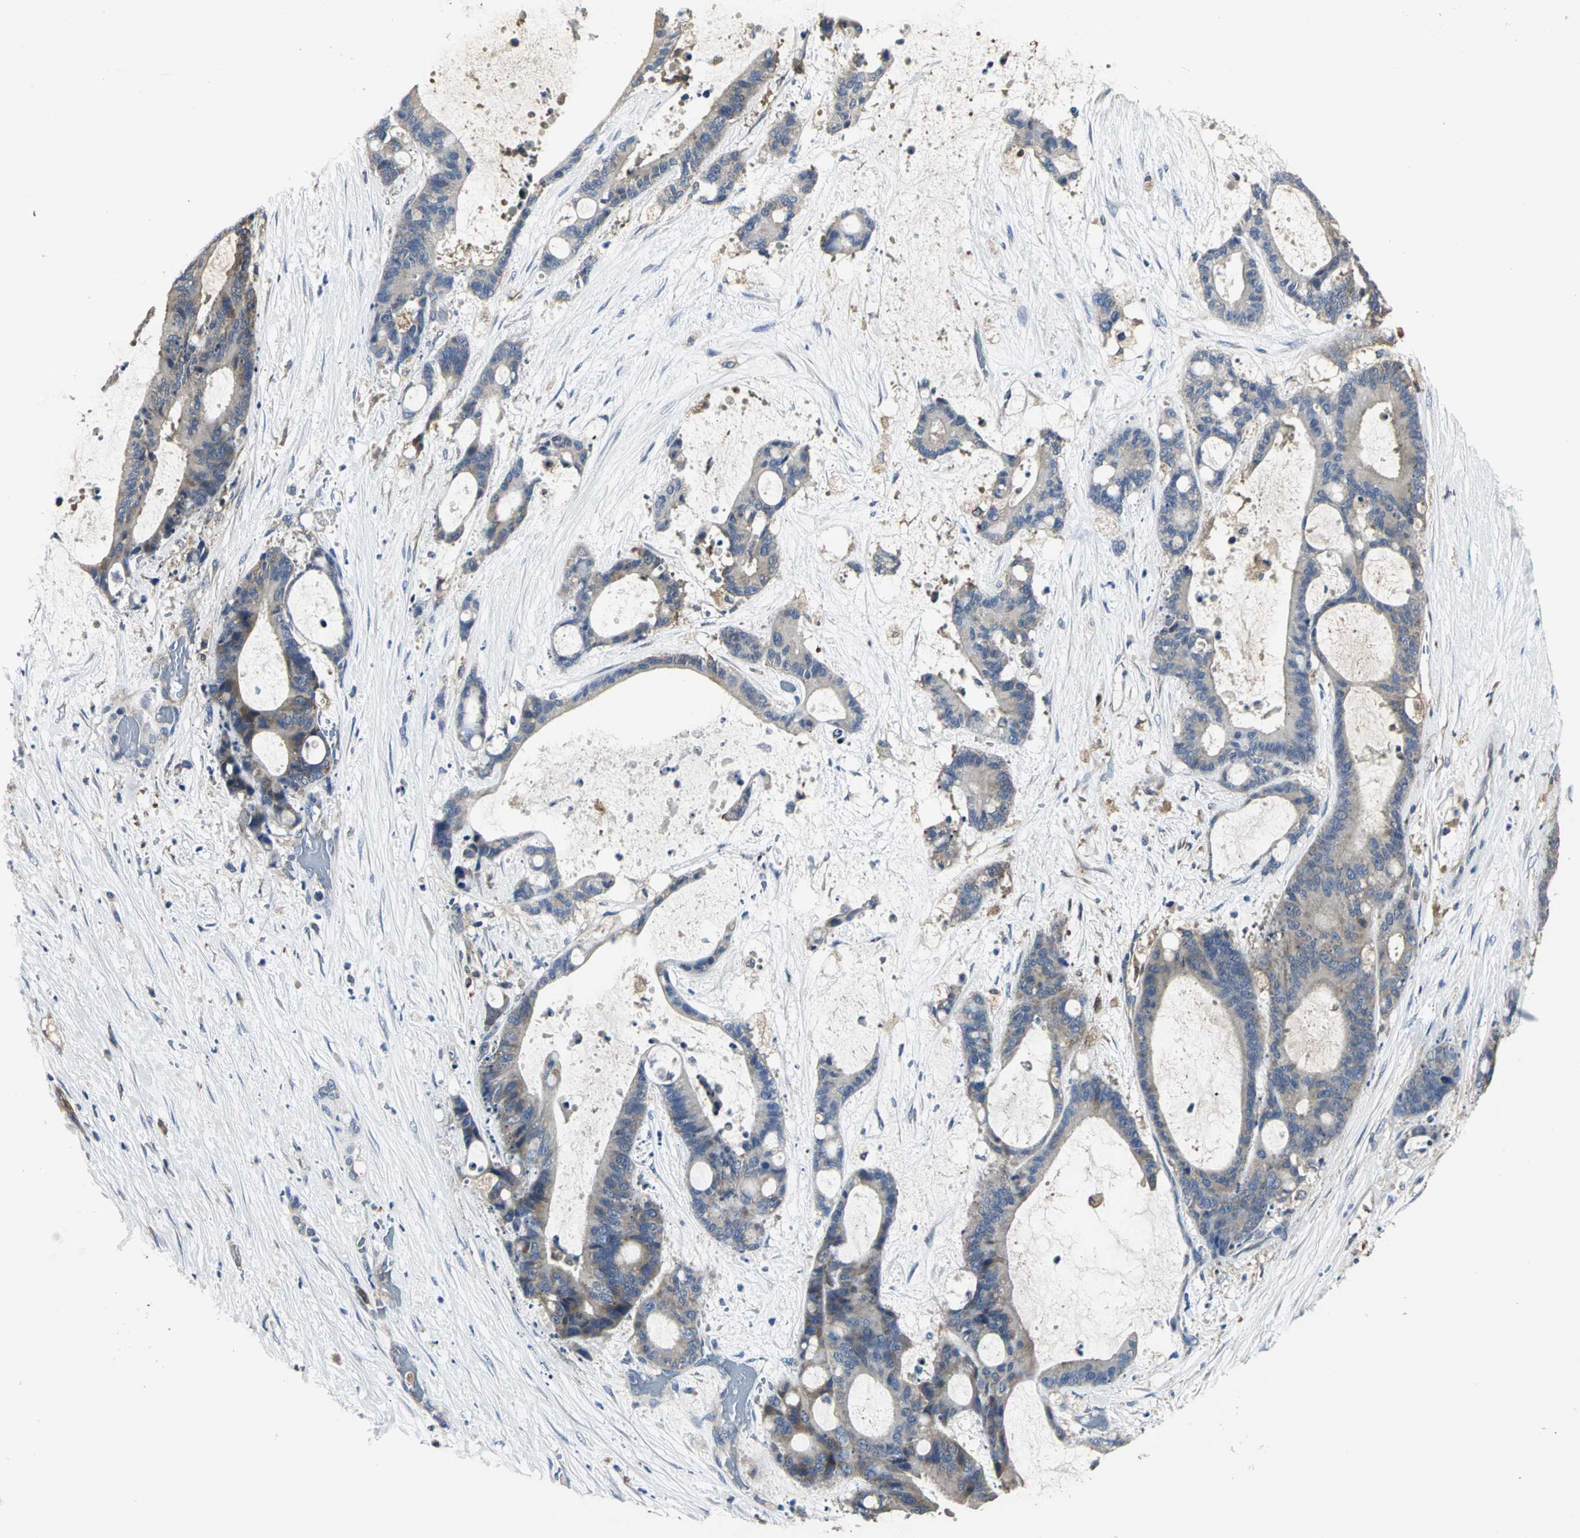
{"staining": {"intensity": "moderate", "quantity": ">75%", "location": "cytoplasmic/membranous"}, "tissue": "liver cancer", "cell_type": "Tumor cells", "image_type": "cancer", "snomed": [{"axis": "morphology", "description": "Cholangiocarcinoma"}, {"axis": "topography", "description": "Liver"}], "caption": "This micrograph demonstrates IHC staining of liver cancer (cholangiocarcinoma), with medium moderate cytoplasmic/membranous staining in approximately >75% of tumor cells.", "gene": "CHRNB1", "patient": {"sex": "female", "age": 73}}